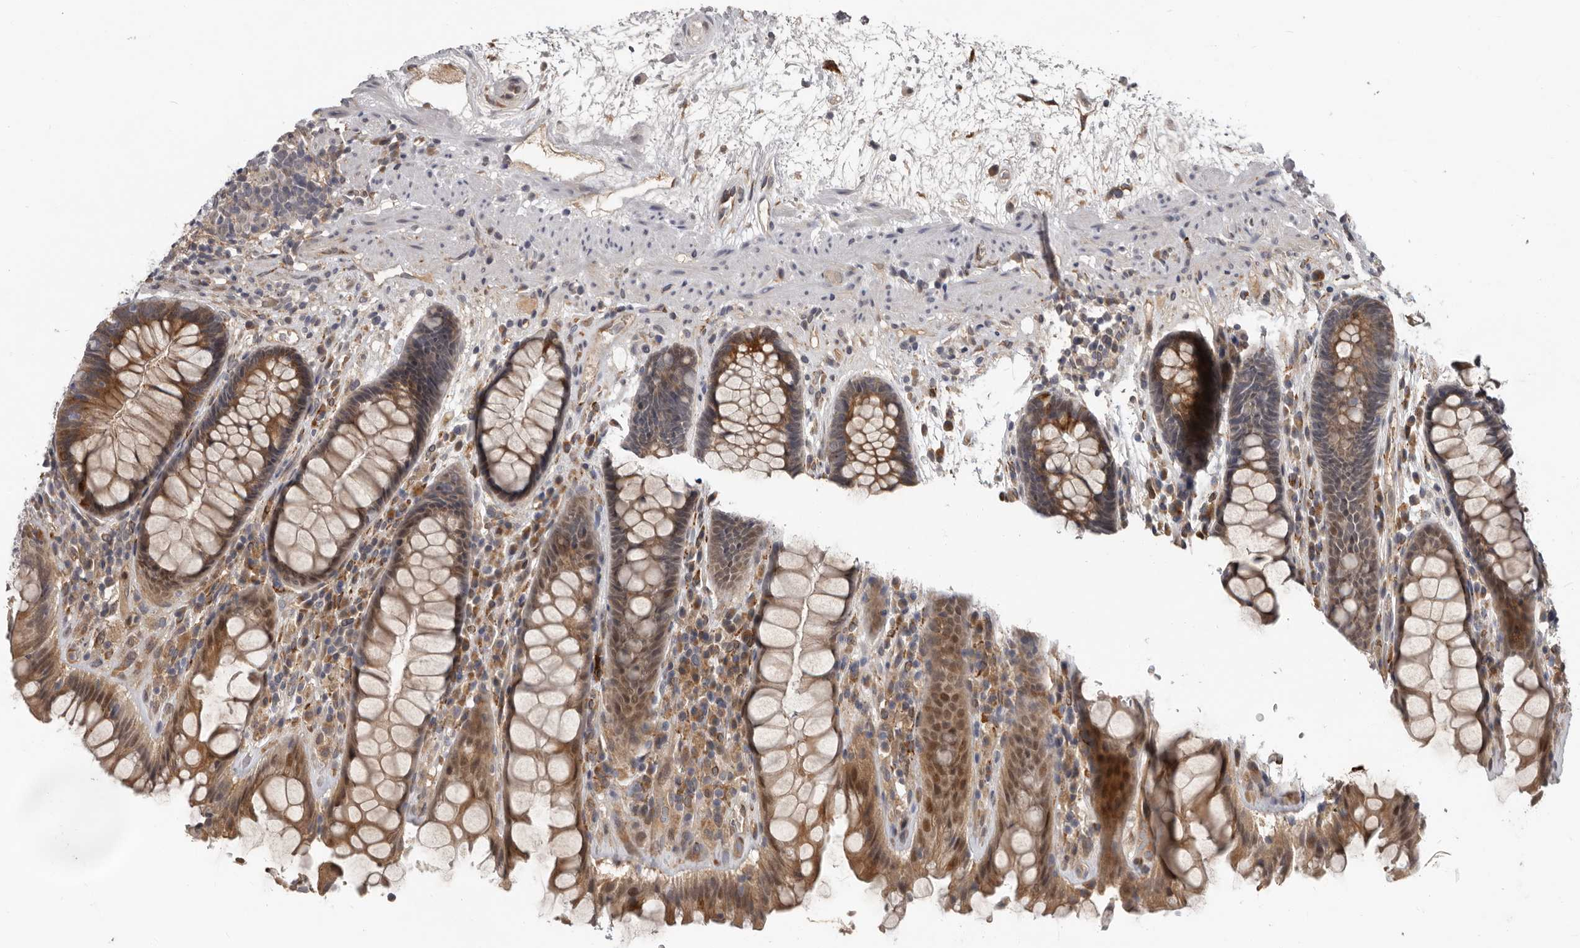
{"staining": {"intensity": "moderate", "quantity": ">75%", "location": "cytoplasmic/membranous,nuclear"}, "tissue": "rectum", "cell_type": "Glandular cells", "image_type": "normal", "snomed": [{"axis": "morphology", "description": "Normal tissue, NOS"}, {"axis": "topography", "description": "Rectum"}], "caption": "This image exhibits immunohistochemistry staining of benign human rectum, with medium moderate cytoplasmic/membranous,nuclear expression in about >75% of glandular cells.", "gene": "MTF1", "patient": {"sex": "male", "age": 64}}